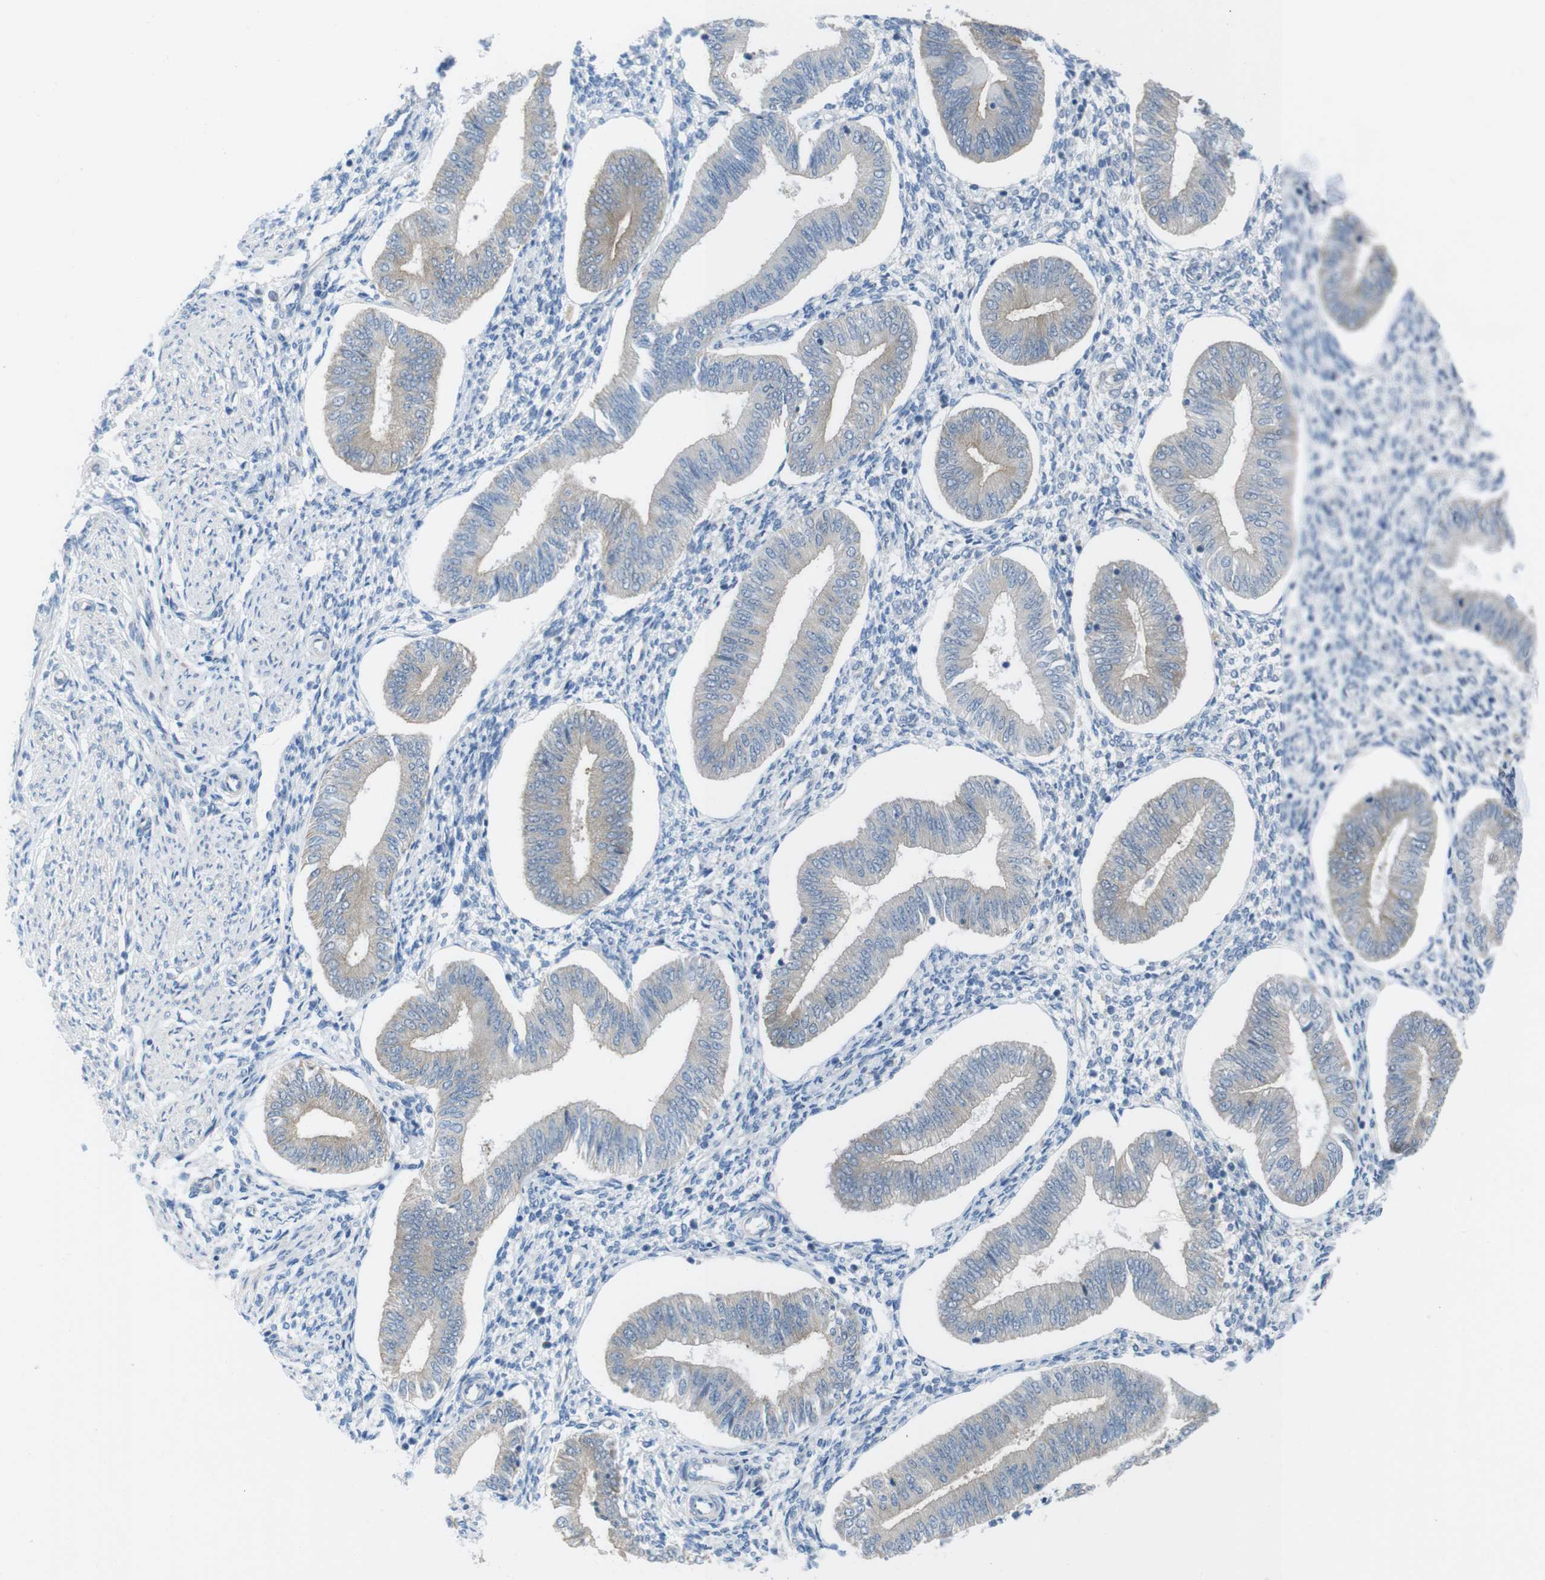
{"staining": {"intensity": "negative", "quantity": "none", "location": "none"}, "tissue": "endometrium", "cell_type": "Cells in endometrial stroma", "image_type": "normal", "snomed": [{"axis": "morphology", "description": "Normal tissue, NOS"}, {"axis": "topography", "description": "Endometrium"}], "caption": "This is an immunohistochemistry (IHC) image of unremarkable endometrium. There is no staining in cells in endometrial stroma.", "gene": "MTHFD1L", "patient": {"sex": "female", "age": 50}}